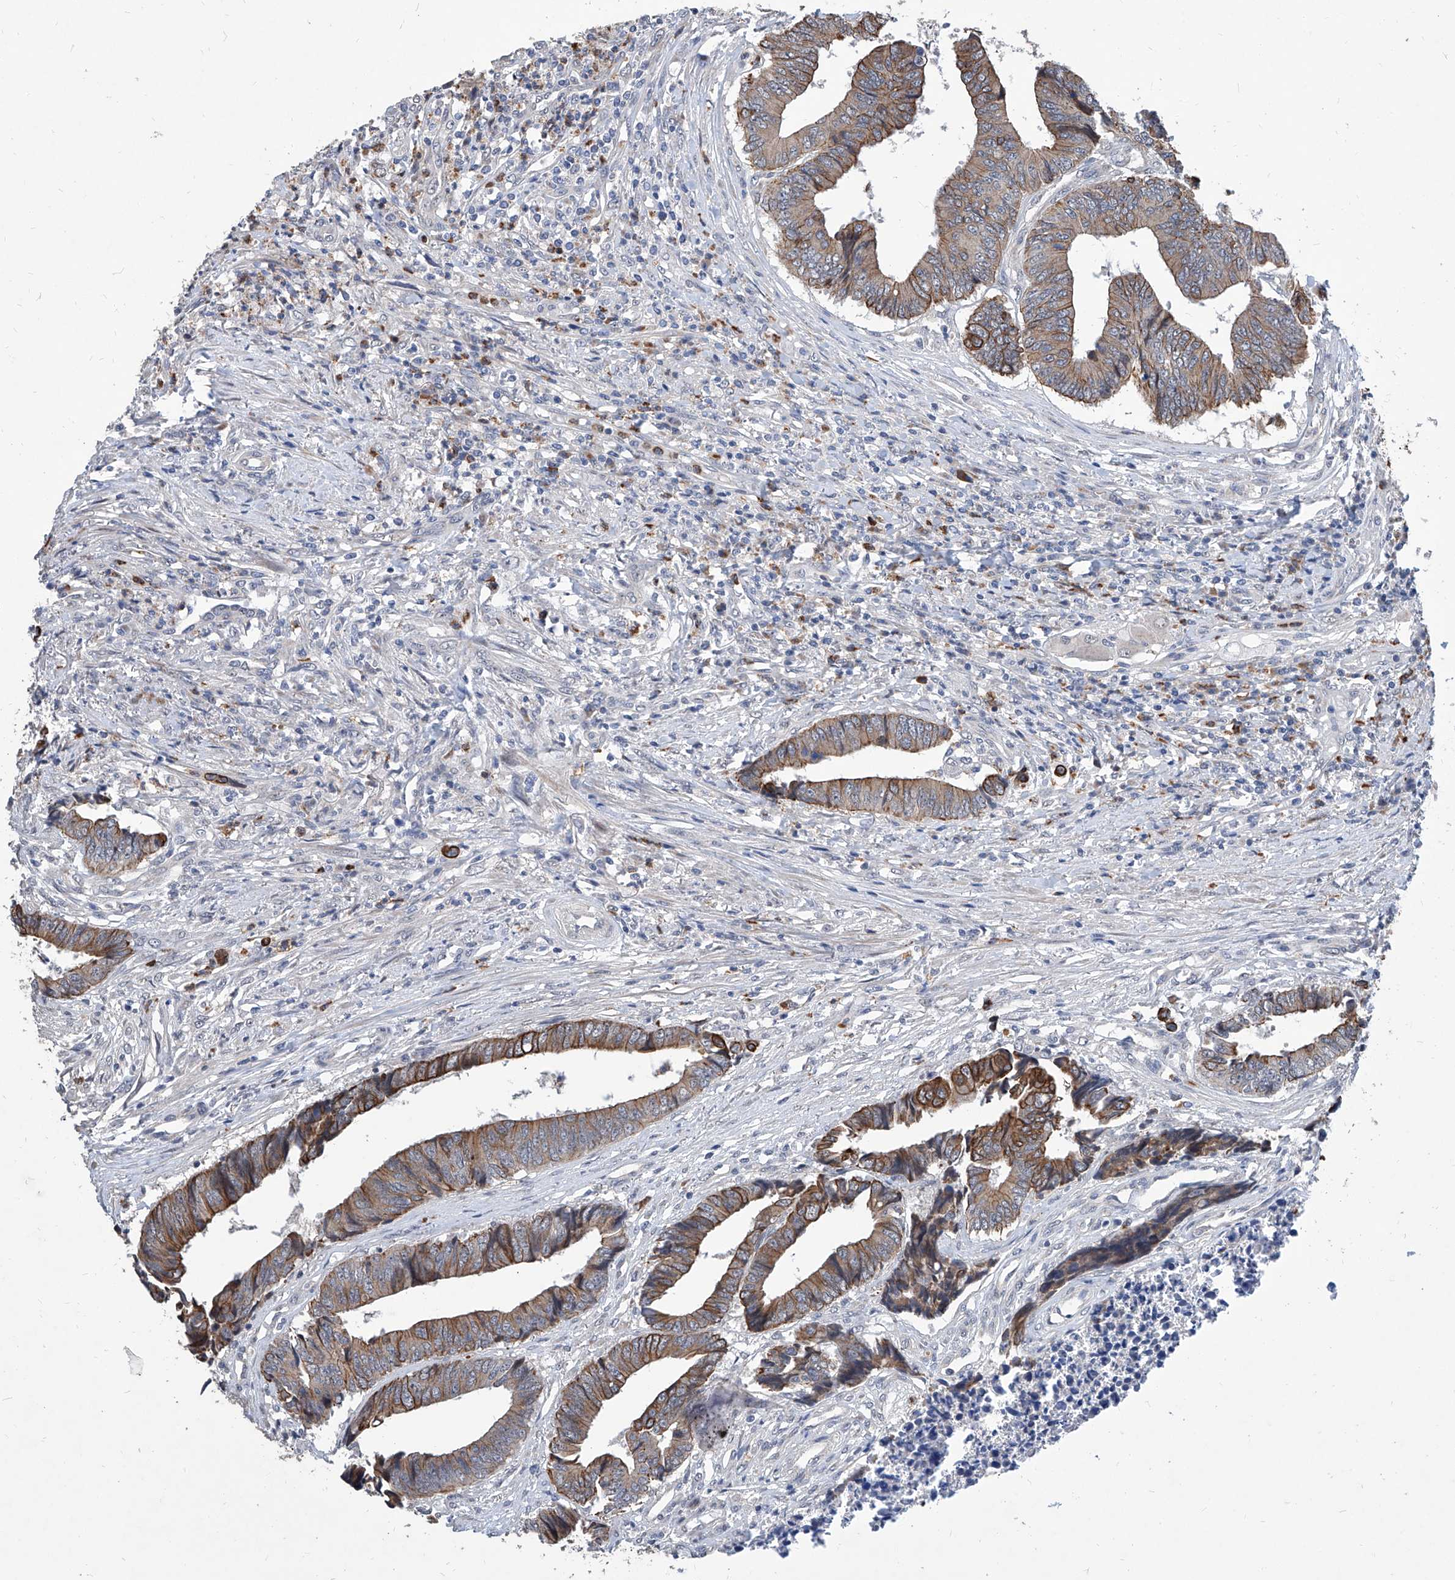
{"staining": {"intensity": "moderate", "quantity": ">75%", "location": "cytoplasmic/membranous"}, "tissue": "colorectal cancer", "cell_type": "Tumor cells", "image_type": "cancer", "snomed": [{"axis": "morphology", "description": "Adenocarcinoma, NOS"}, {"axis": "topography", "description": "Rectum"}], "caption": "Adenocarcinoma (colorectal) stained for a protein reveals moderate cytoplasmic/membranous positivity in tumor cells. (IHC, brightfield microscopy, high magnification).", "gene": "MFSD4B", "patient": {"sex": "male", "age": 84}}